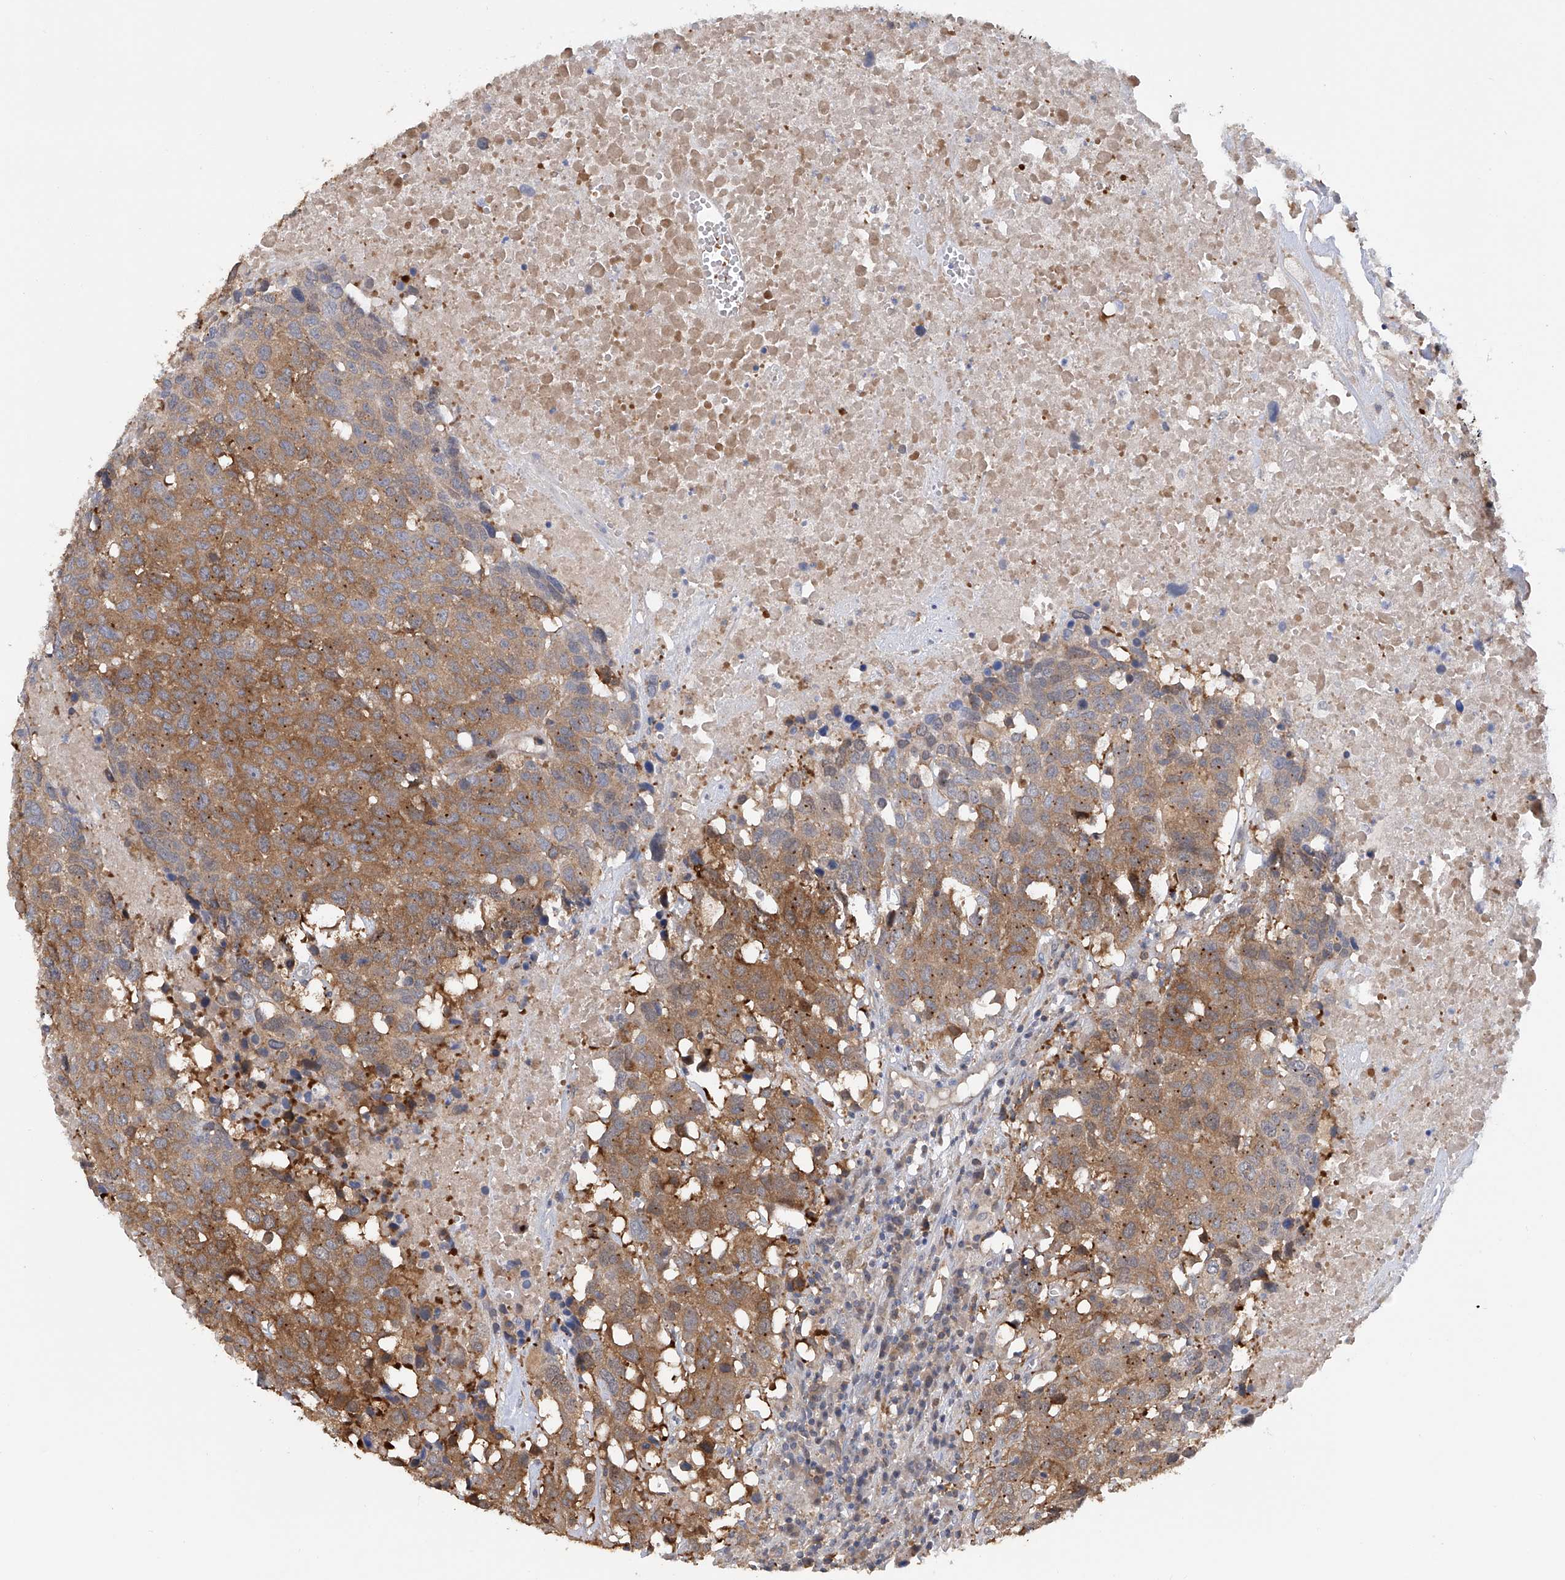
{"staining": {"intensity": "moderate", "quantity": ">75%", "location": "cytoplasmic/membranous"}, "tissue": "head and neck cancer", "cell_type": "Tumor cells", "image_type": "cancer", "snomed": [{"axis": "morphology", "description": "Squamous cell carcinoma, NOS"}, {"axis": "topography", "description": "Head-Neck"}], "caption": "Approximately >75% of tumor cells in human head and neck cancer reveal moderate cytoplasmic/membranous protein positivity as visualized by brown immunohistochemical staining.", "gene": "NUDT17", "patient": {"sex": "male", "age": 66}}